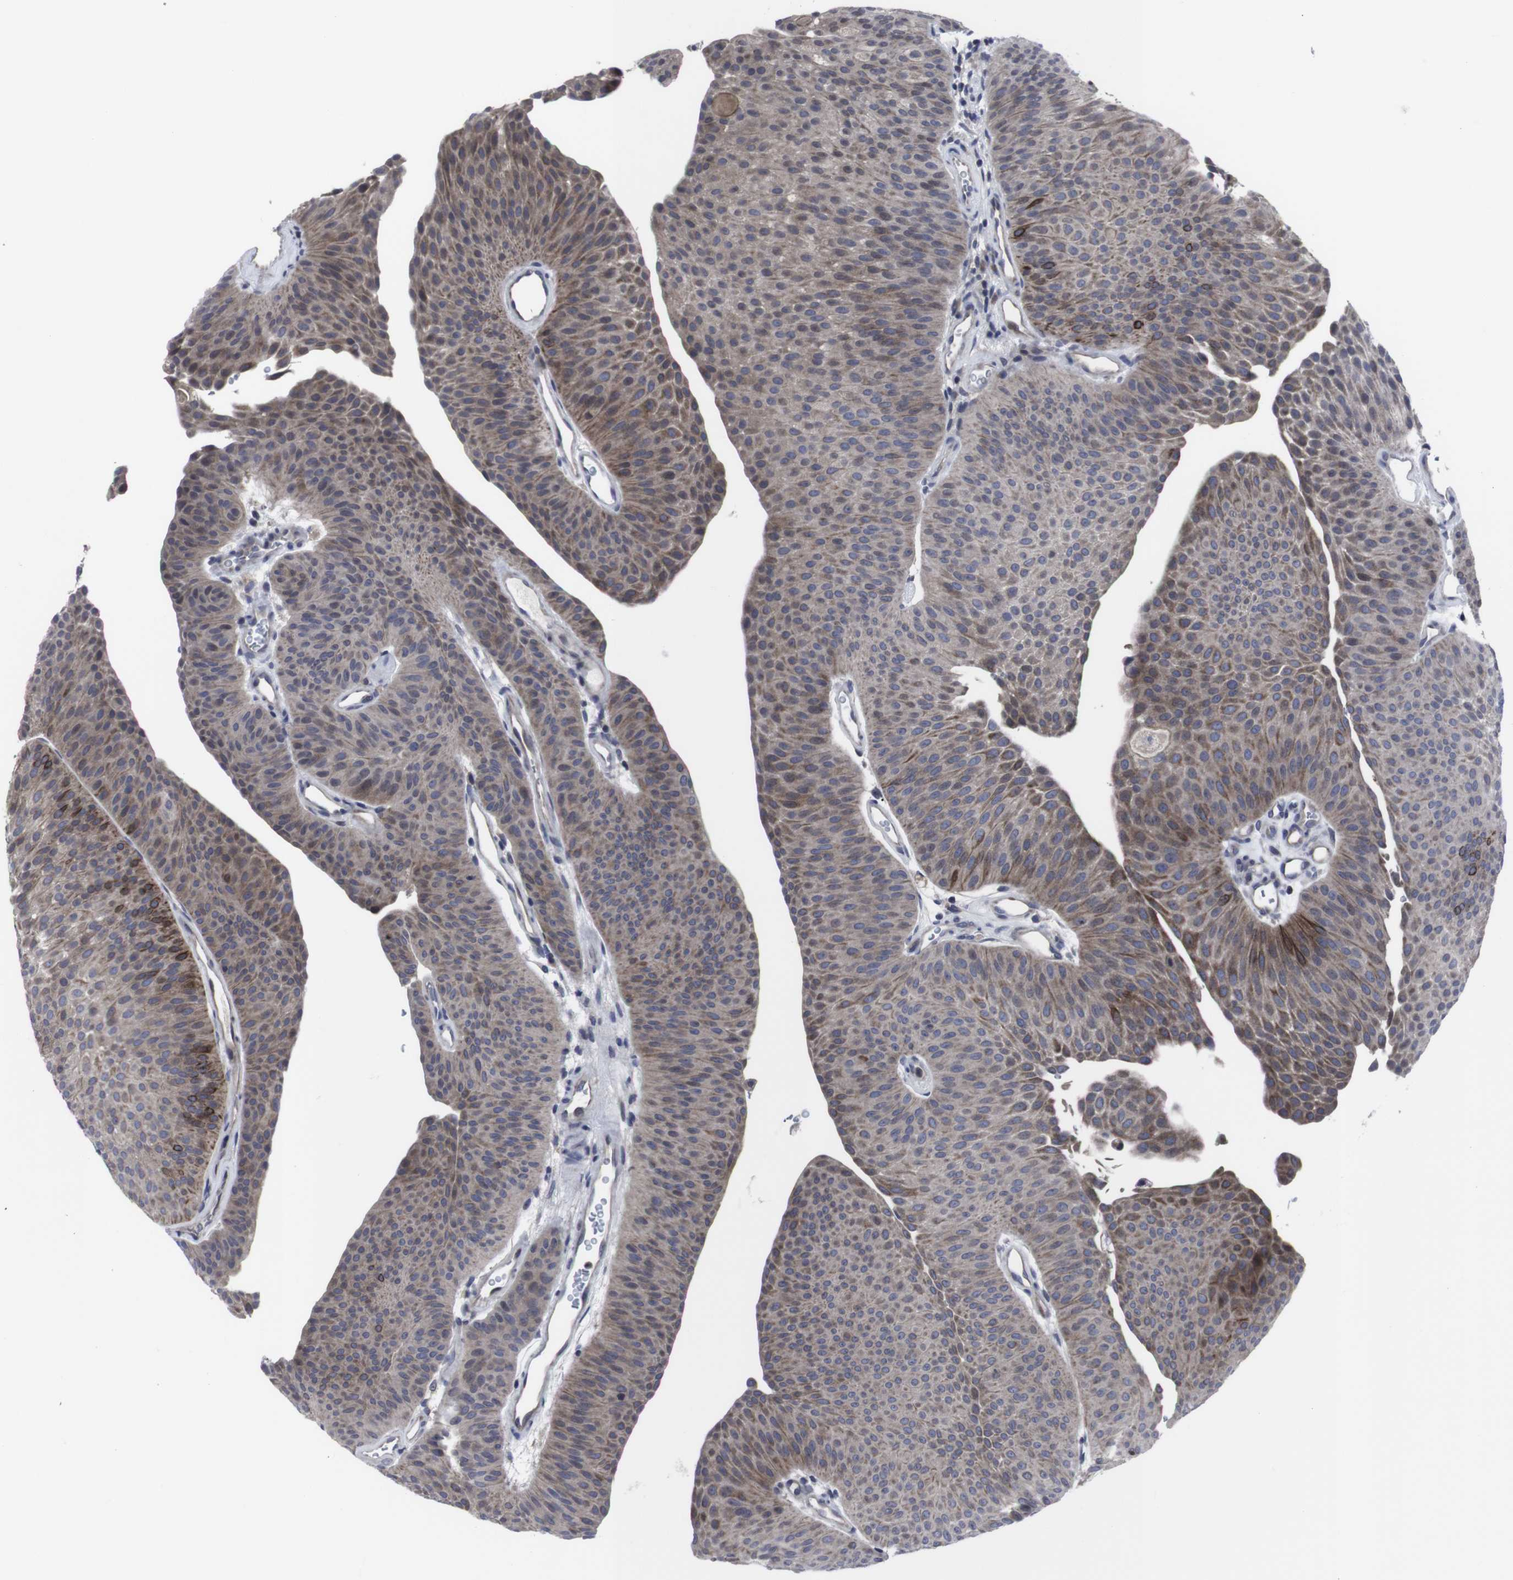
{"staining": {"intensity": "strong", "quantity": "25%-75%", "location": "cytoplasmic/membranous"}, "tissue": "urothelial cancer", "cell_type": "Tumor cells", "image_type": "cancer", "snomed": [{"axis": "morphology", "description": "Urothelial carcinoma, Low grade"}, {"axis": "topography", "description": "Urinary bladder"}], "caption": "The image shows a brown stain indicating the presence of a protein in the cytoplasmic/membranous of tumor cells in urothelial cancer. (IHC, brightfield microscopy, high magnification).", "gene": "HPRT1", "patient": {"sex": "female", "age": 60}}